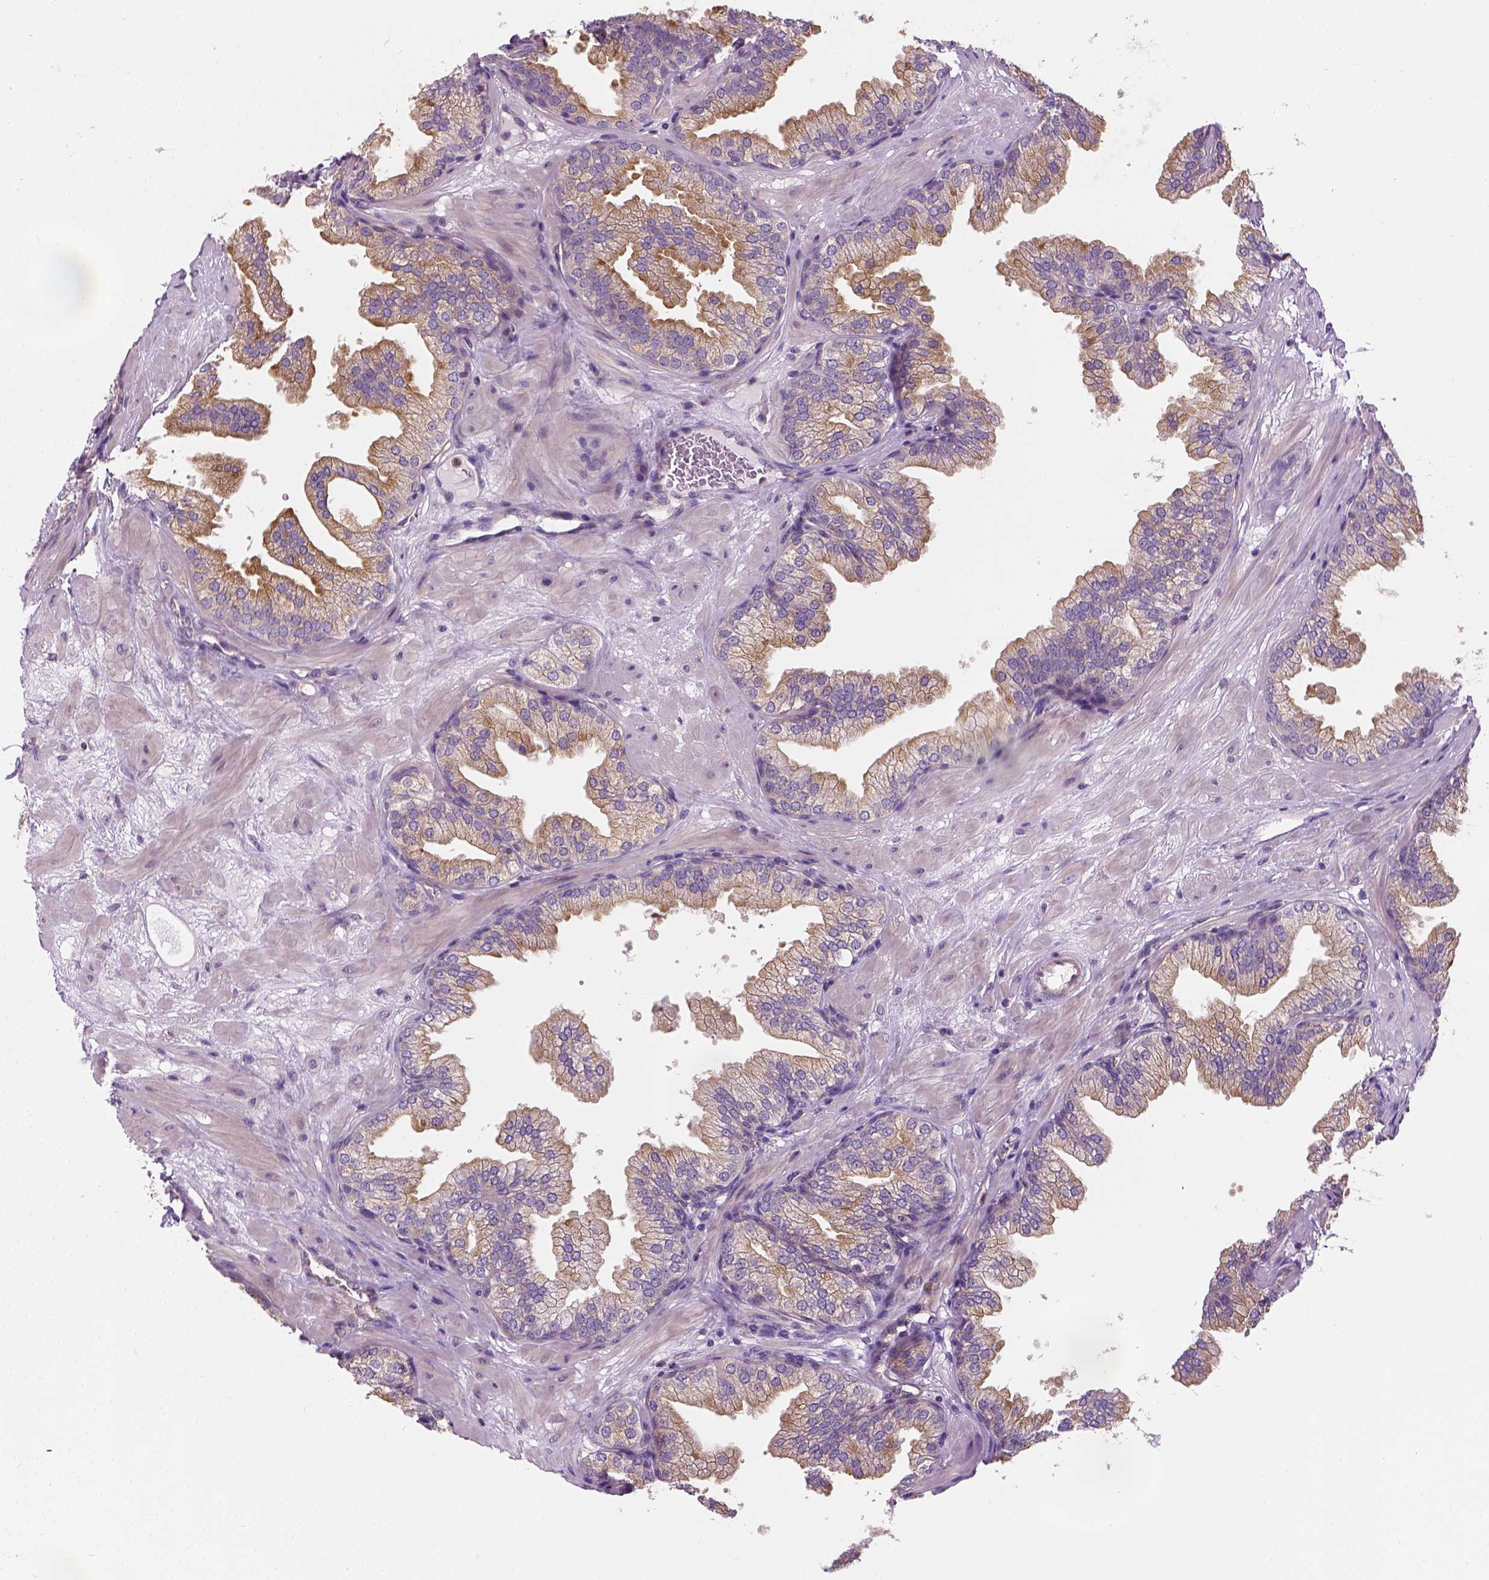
{"staining": {"intensity": "moderate", "quantity": "<25%", "location": "cytoplasmic/membranous"}, "tissue": "prostate", "cell_type": "Glandular cells", "image_type": "normal", "snomed": [{"axis": "morphology", "description": "Normal tissue, NOS"}, {"axis": "topography", "description": "Prostate"}], "caption": "Immunohistochemical staining of normal human prostate shows <25% levels of moderate cytoplasmic/membranous protein staining in approximately <25% of glandular cells. Immunohistochemistry stains the protein in brown and the nuclei are stained blue.", "gene": "CRACR2A", "patient": {"sex": "male", "age": 37}}